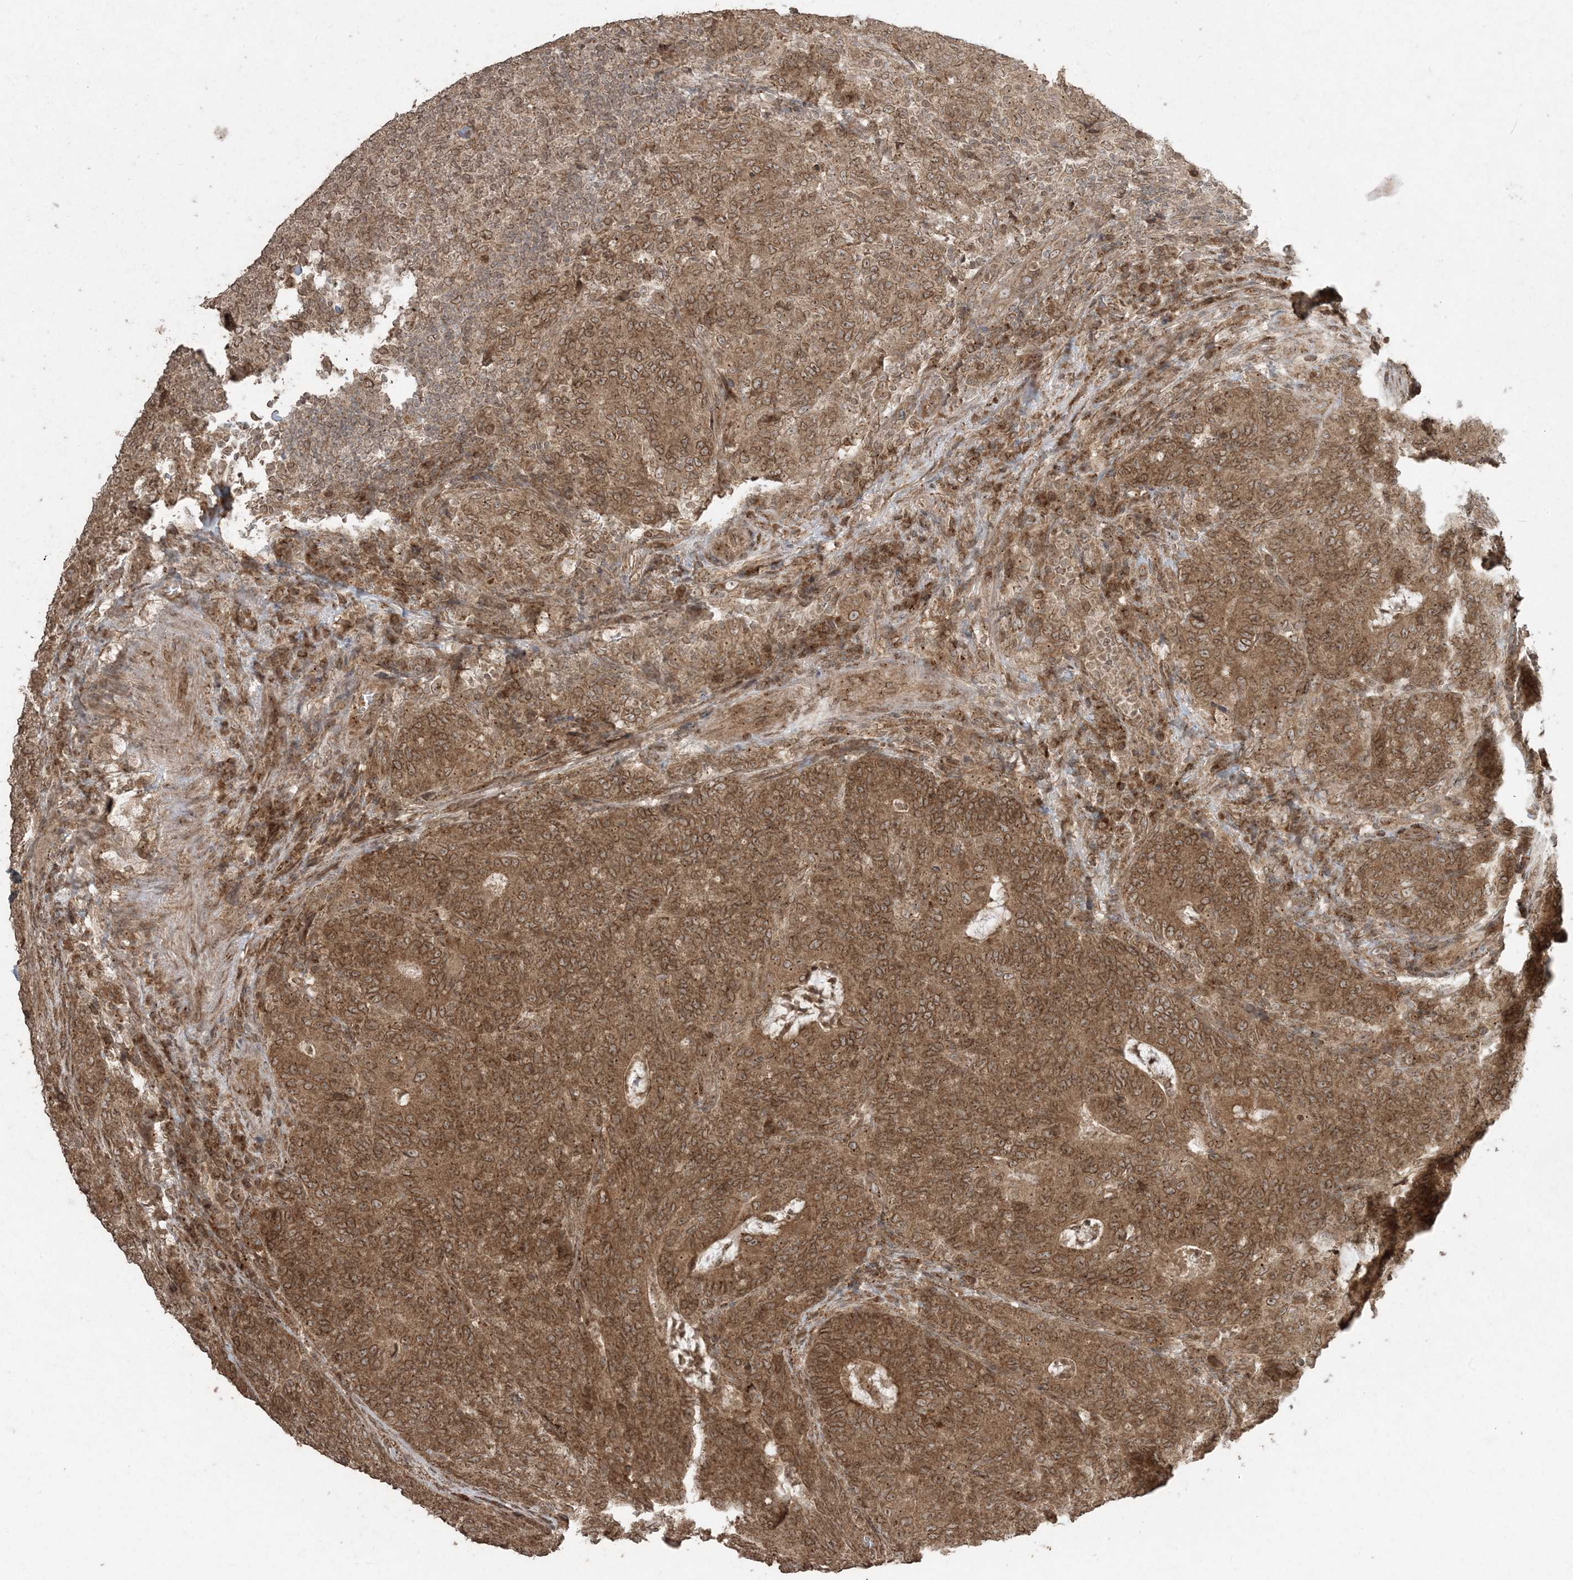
{"staining": {"intensity": "moderate", "quantity": ">75%", "location": "cytoplasmic/membranous"}, "tissue": "colorectal cancer", "cell_type": "Tumor cells", "image_type": "cancer", "snomed": [{"axis": "morphology", "description": "Normal tissue, NOS"}, {"axis": "morphology", "description": "Adenocarcinoma, NOS"}, {"axis": "topography", "description": "Colon"}], "caption": "This is an image of IHC staining of colorectal adenocarcinoma, which shows moderate expression in the cytoplasmic/membranous of tumor cells.", "gene": "DDX19B", "patient": {"sex": "female", "age": 75}}